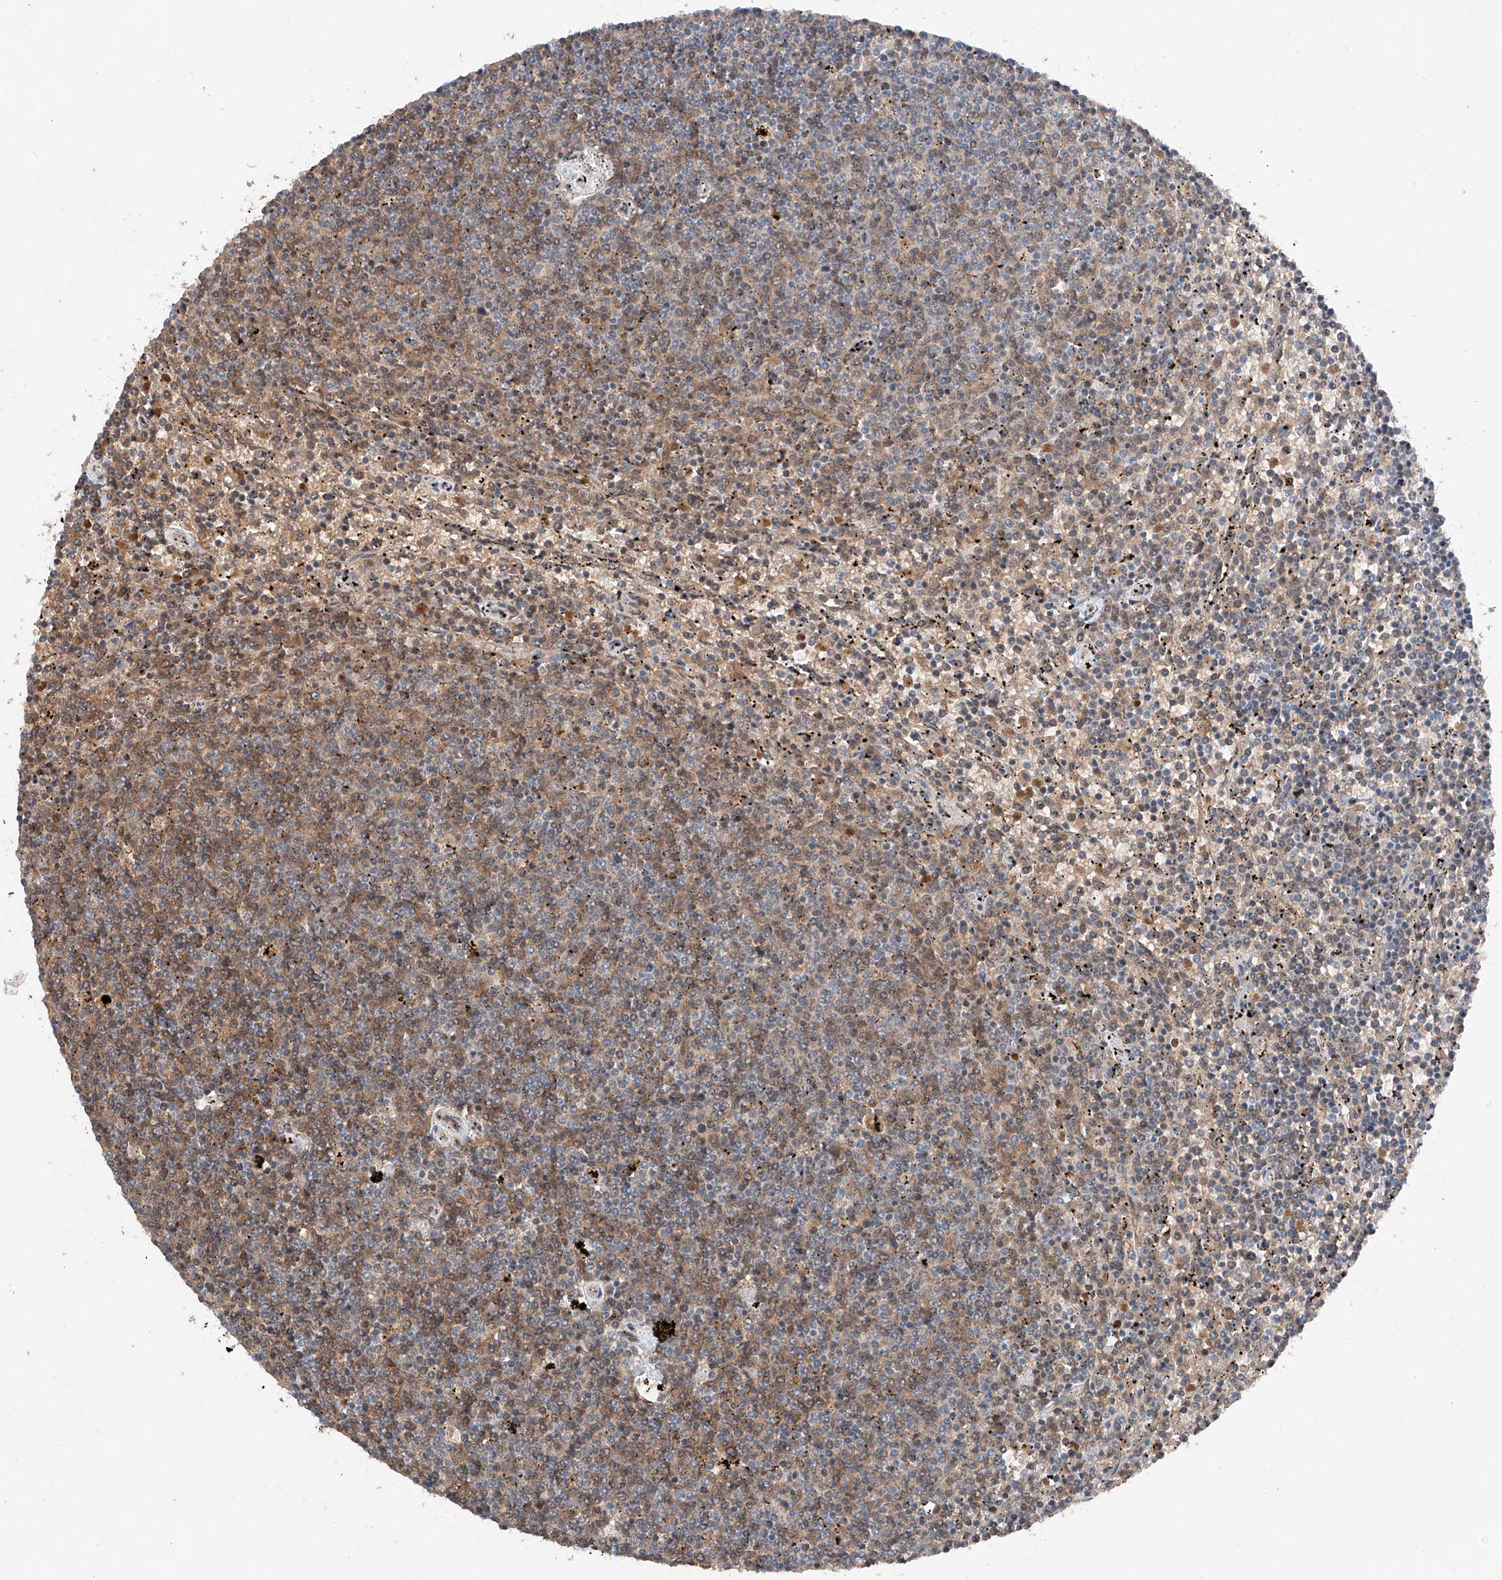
{"staining": {"intensity": "weak", "quantity": "25%-75%", "location": "cytoplasmic/membranous"}, "tissue": "lymphoma", "cell_type": "Tumor cells", "image_type": "cancer", "snomed": [{"axis": "morphology", "description": "Malignant lymphoma, non-Hodgkin's type, Low grade"}, {"axis": "topography", "description": "Spleen"}], "caption": "Protein expression analysis of human lymphoma reveals weak cytoplasmic/membranous positivity in about 25%-75% of tumor cells. The protein of interest is stained brown, and the nuclei are stained in blue (DAB IHC with brightfield microscopy, high magnification).", "gene": "TBX4", "patient": {"sex": "female", "age": 50}}